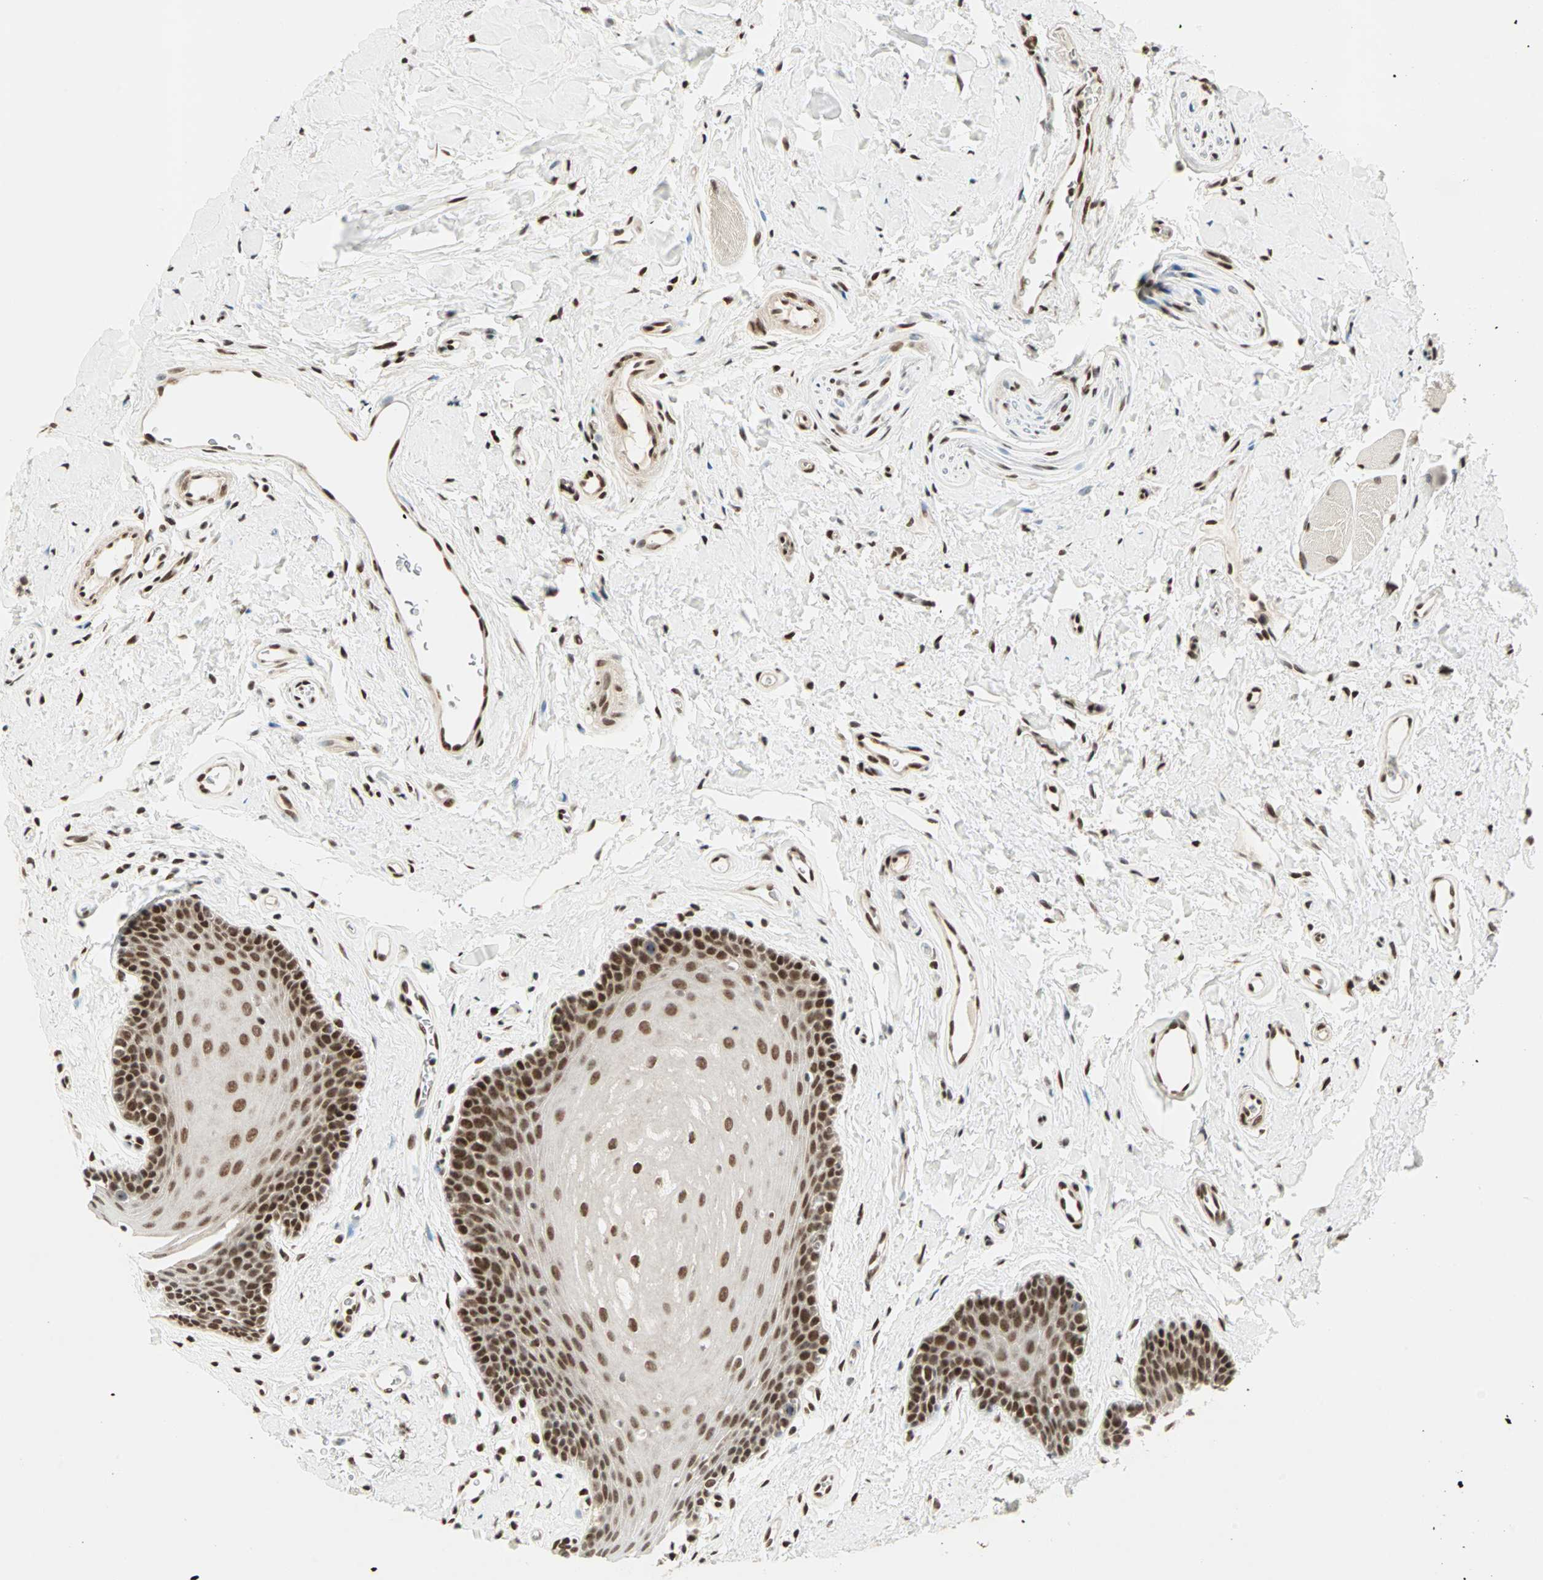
{"staining": {"intensity": "strong", "quantity": ">75%", "location": "nuclear"}, "tissue": "oral mucosa", "cell_type": "Squamous epithelial cells", "image_type": "normal", "snomed": [{"axis": "morphology", "description": "Normal tissue, NOS"}, {"axis": "topography", "description": "Oral tissue"}], "caption": "This image demonstrates immunohistochemistry (IHC) staining of benign human oral mucosa, with high strong nuclear positivity in about >75% of squamous epithelial cells.", "gene": "BLM", "patient": {"sex": "male", "age": 62}}